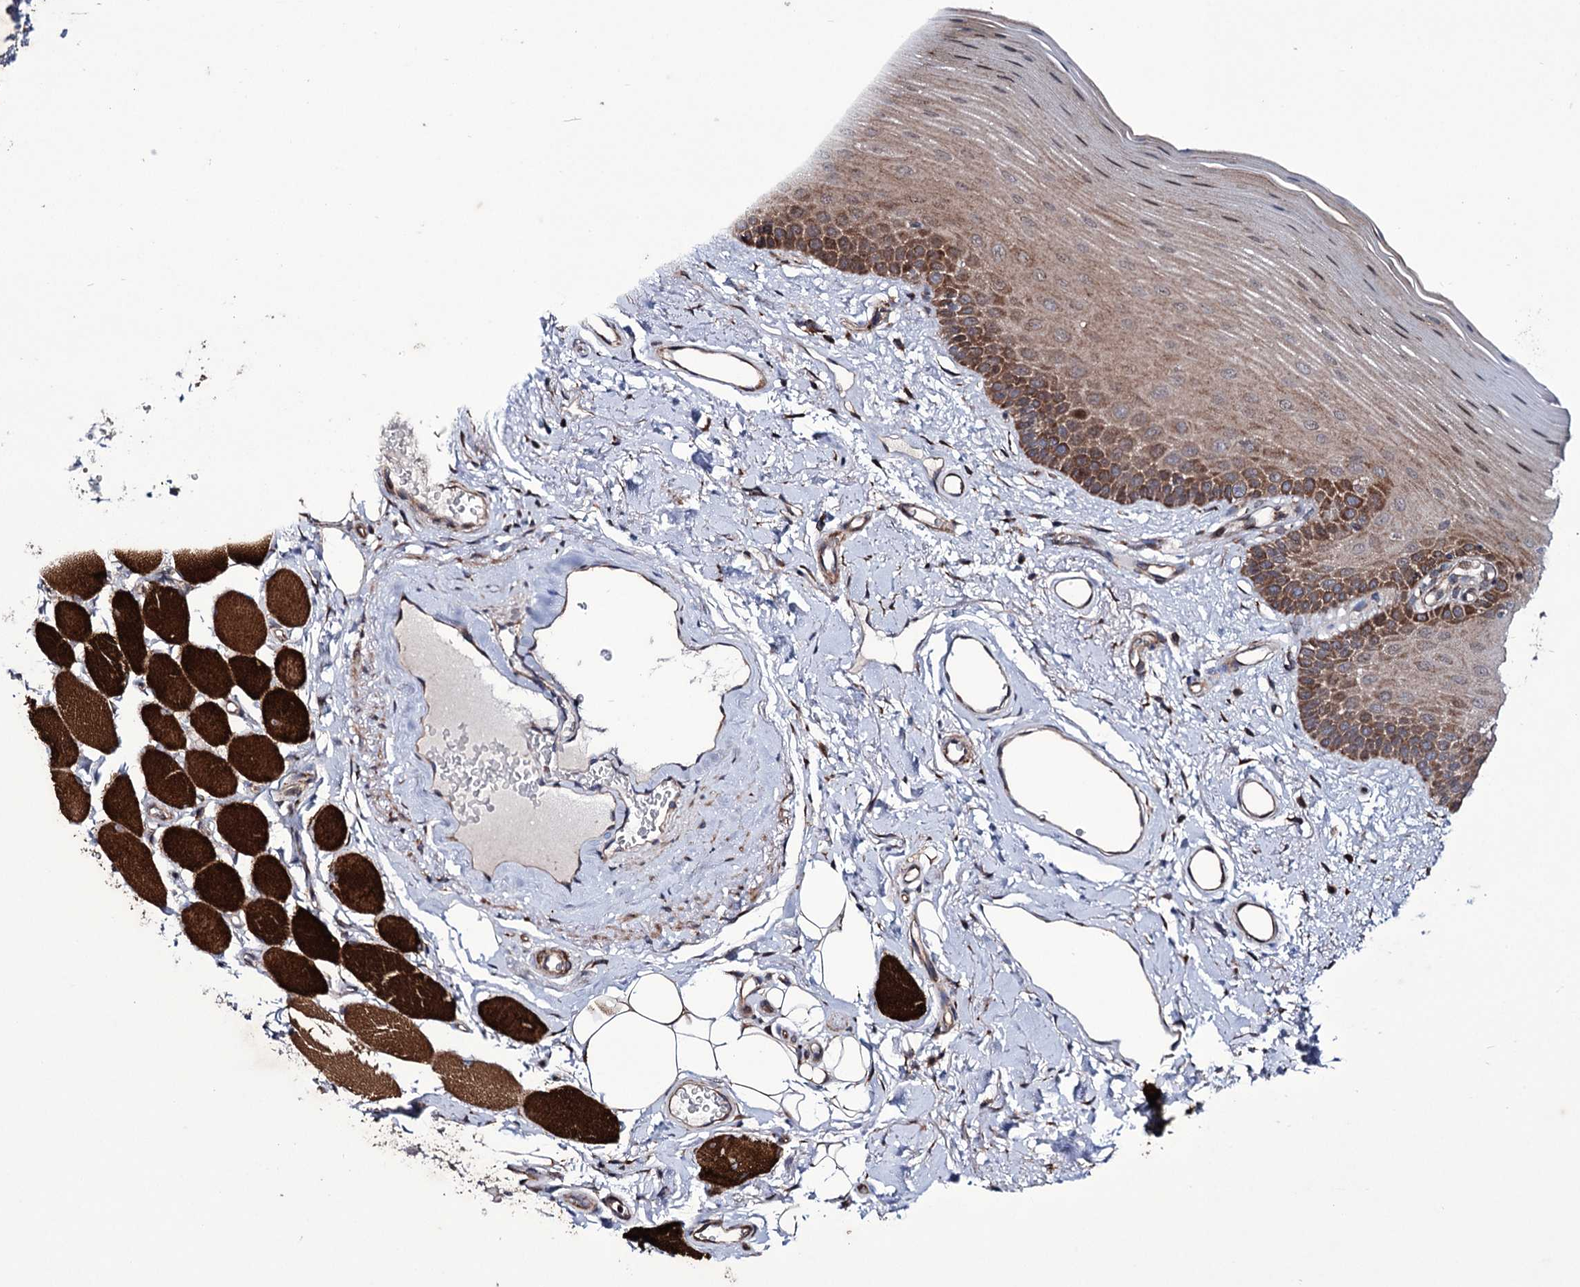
{"staining": {"intensity": "moderate", "quantity": "25%-75%", "location": "cytoplasmic/membranous"}, "tissue": "oral mucosa", "cell_type": "Squamous epithelial cells", "image_type": "normal", "snomed": [{"axis": "morphology", "description": "Normal tissue, NOS"}, {"axis": "topography", "description": "Oral tissue"}], "caption": "Protein expression by IHC shows moderate cytoplasmic/membranous positivity in approximately 25%-75% of squamous epithelial cells in normal oral mucosa. (IHC, brightfield microscopy, high magnification).", "gene": "TUBGCP5", "patient": {"sex": "male", "age": 68}}